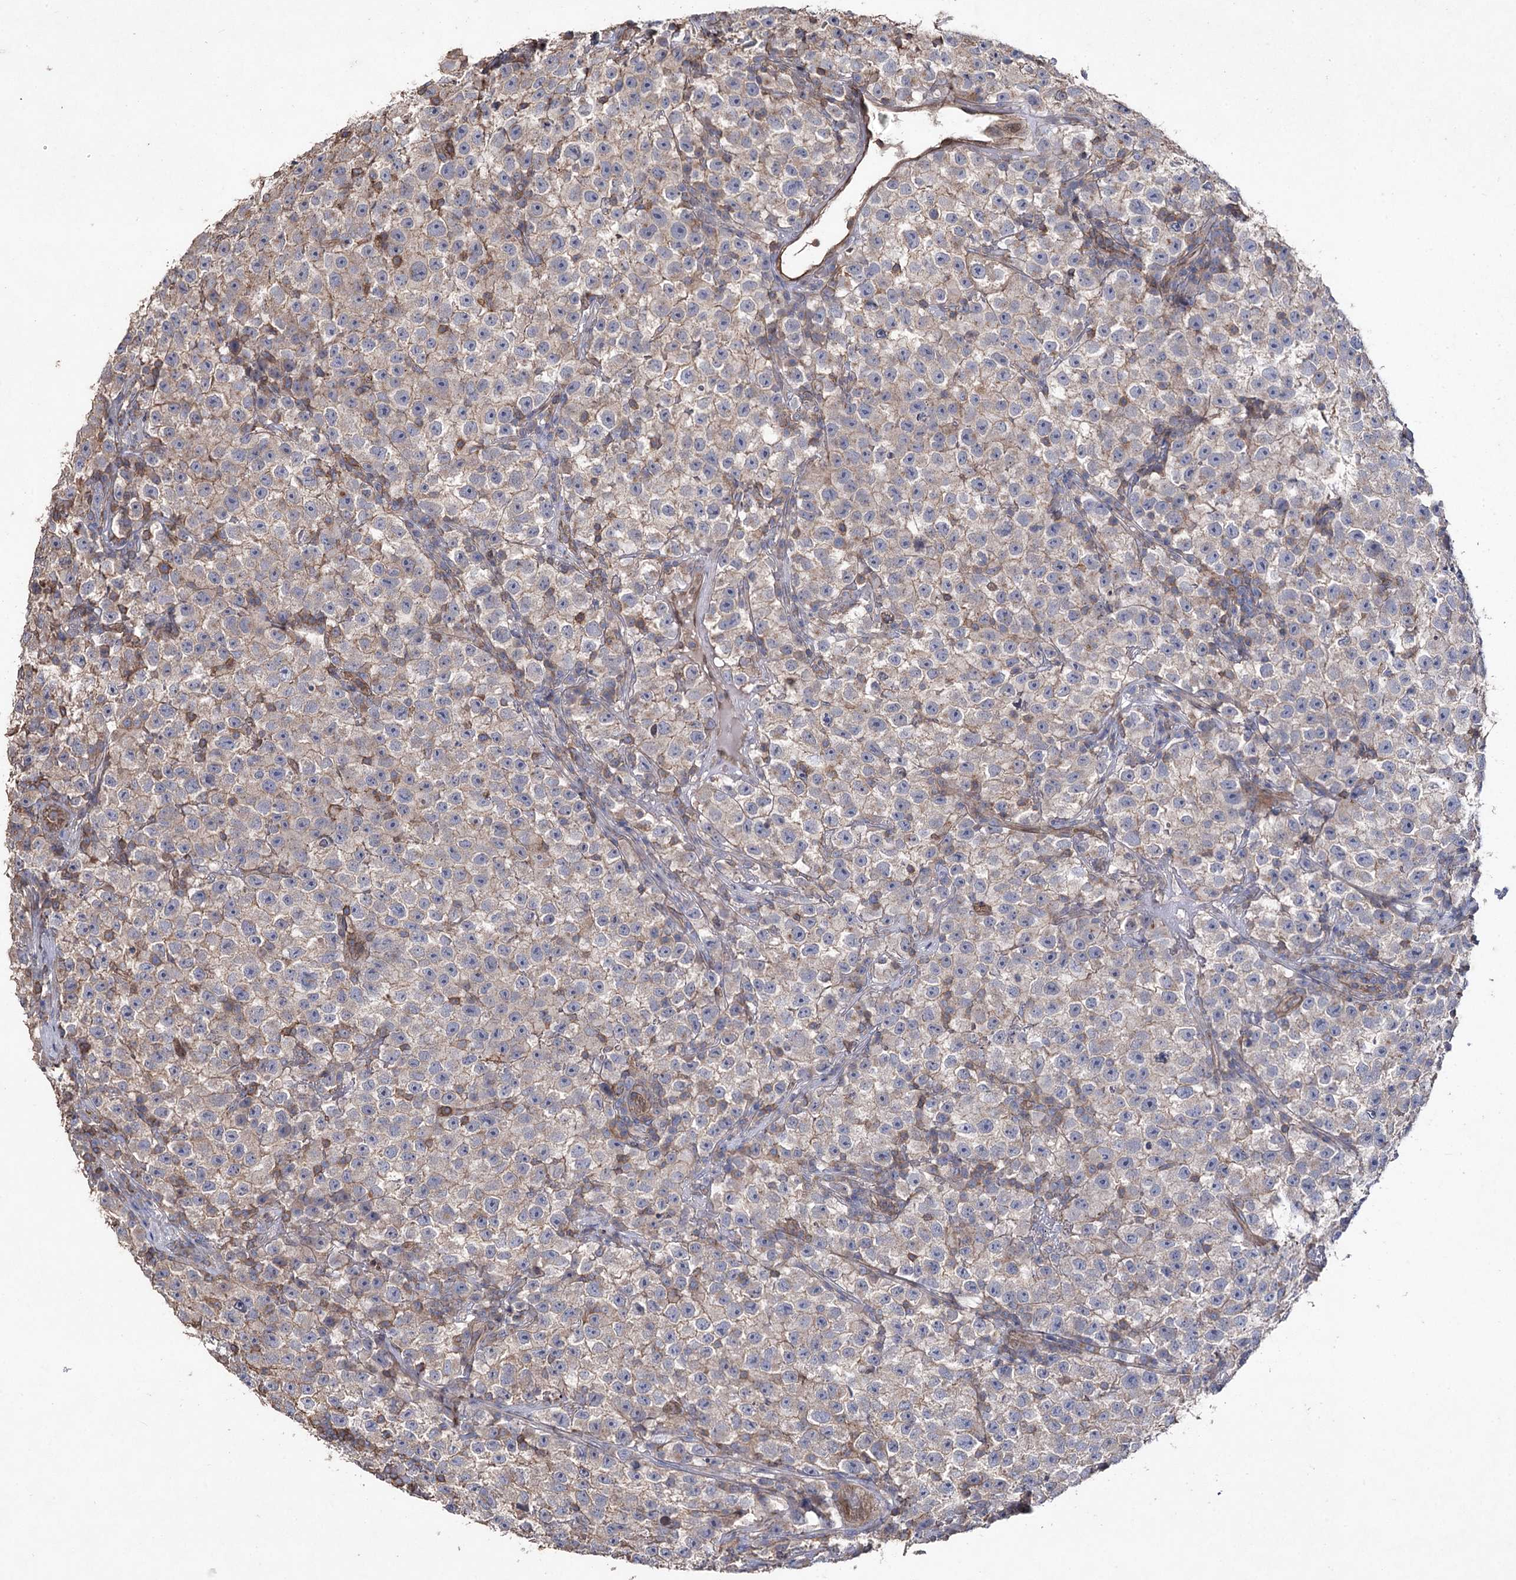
{"staining": {"intensity": "negative", "quantity": "none", "location": "none"}, "tissue": "testis cancer", "cell_type": "Tumor cells", "image_type": "cancer", "snomed": [{"axis": "morphology", "description": "Seminoma, NOS"}, {"axis": "topography", "description": "Testis"}], "caption": "Tumor cells show no significant positivity in seminoma (testis).", "gene": "FAM13B", "patient": {"sex": "male", "age": 22}}